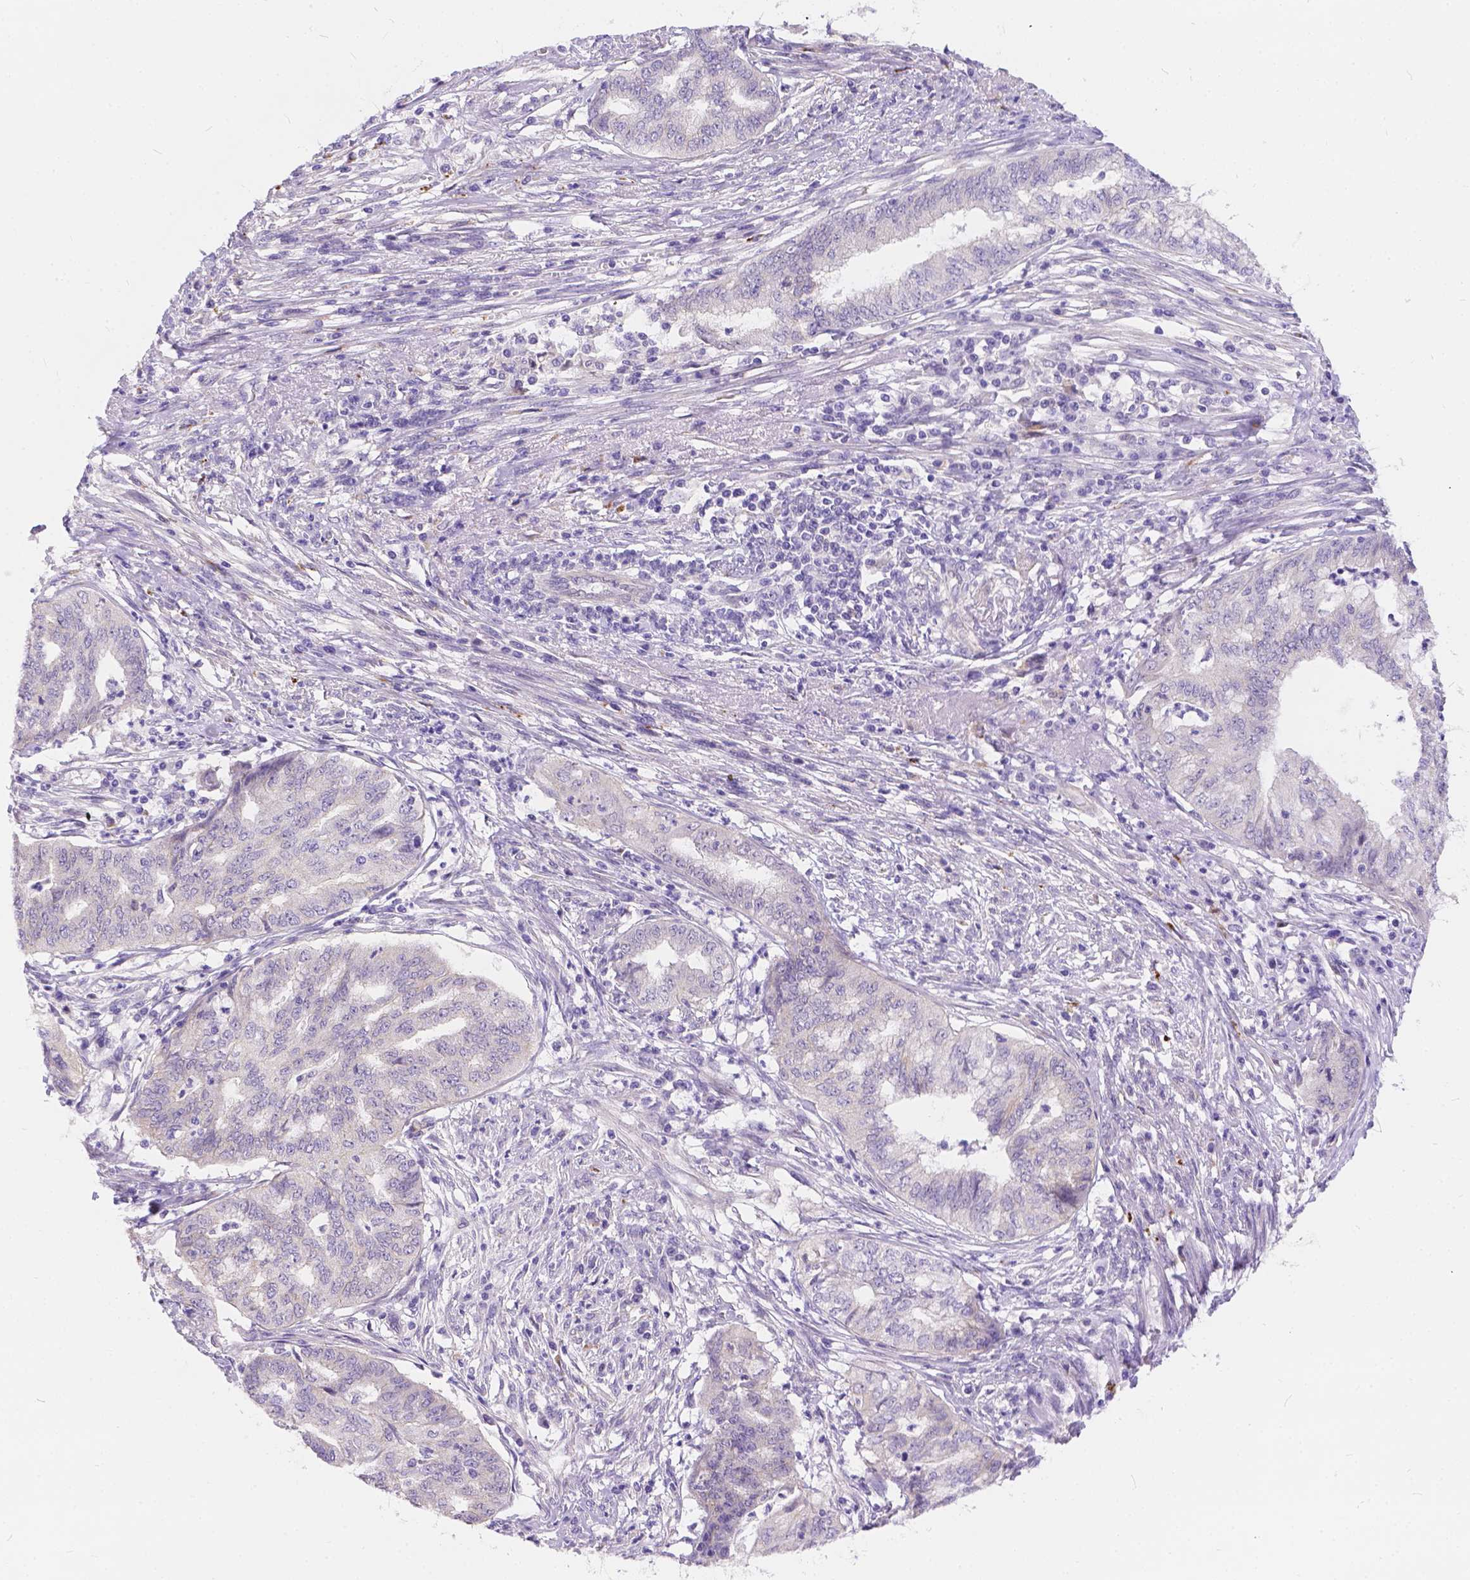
{"staining": {"intensity": "negative", "quantity": "none", "location": "none"}, "tissue": "endometrial cancer", "cell_type": "Tumor cells", "image_type": "cancer", "snomed": [{"axis": "morphology", "description": "Adenocarcinoma, NOS"}, {"axis": "topography", "description": "Endometrium"}], "caption": "Endometrial cancer (adenocarcinoma) was stained to show a protein in brown. There is no significant positivity in tumor cells.", "gene": "DLEC1", "patient": {"sex": "female", "age": 79}}